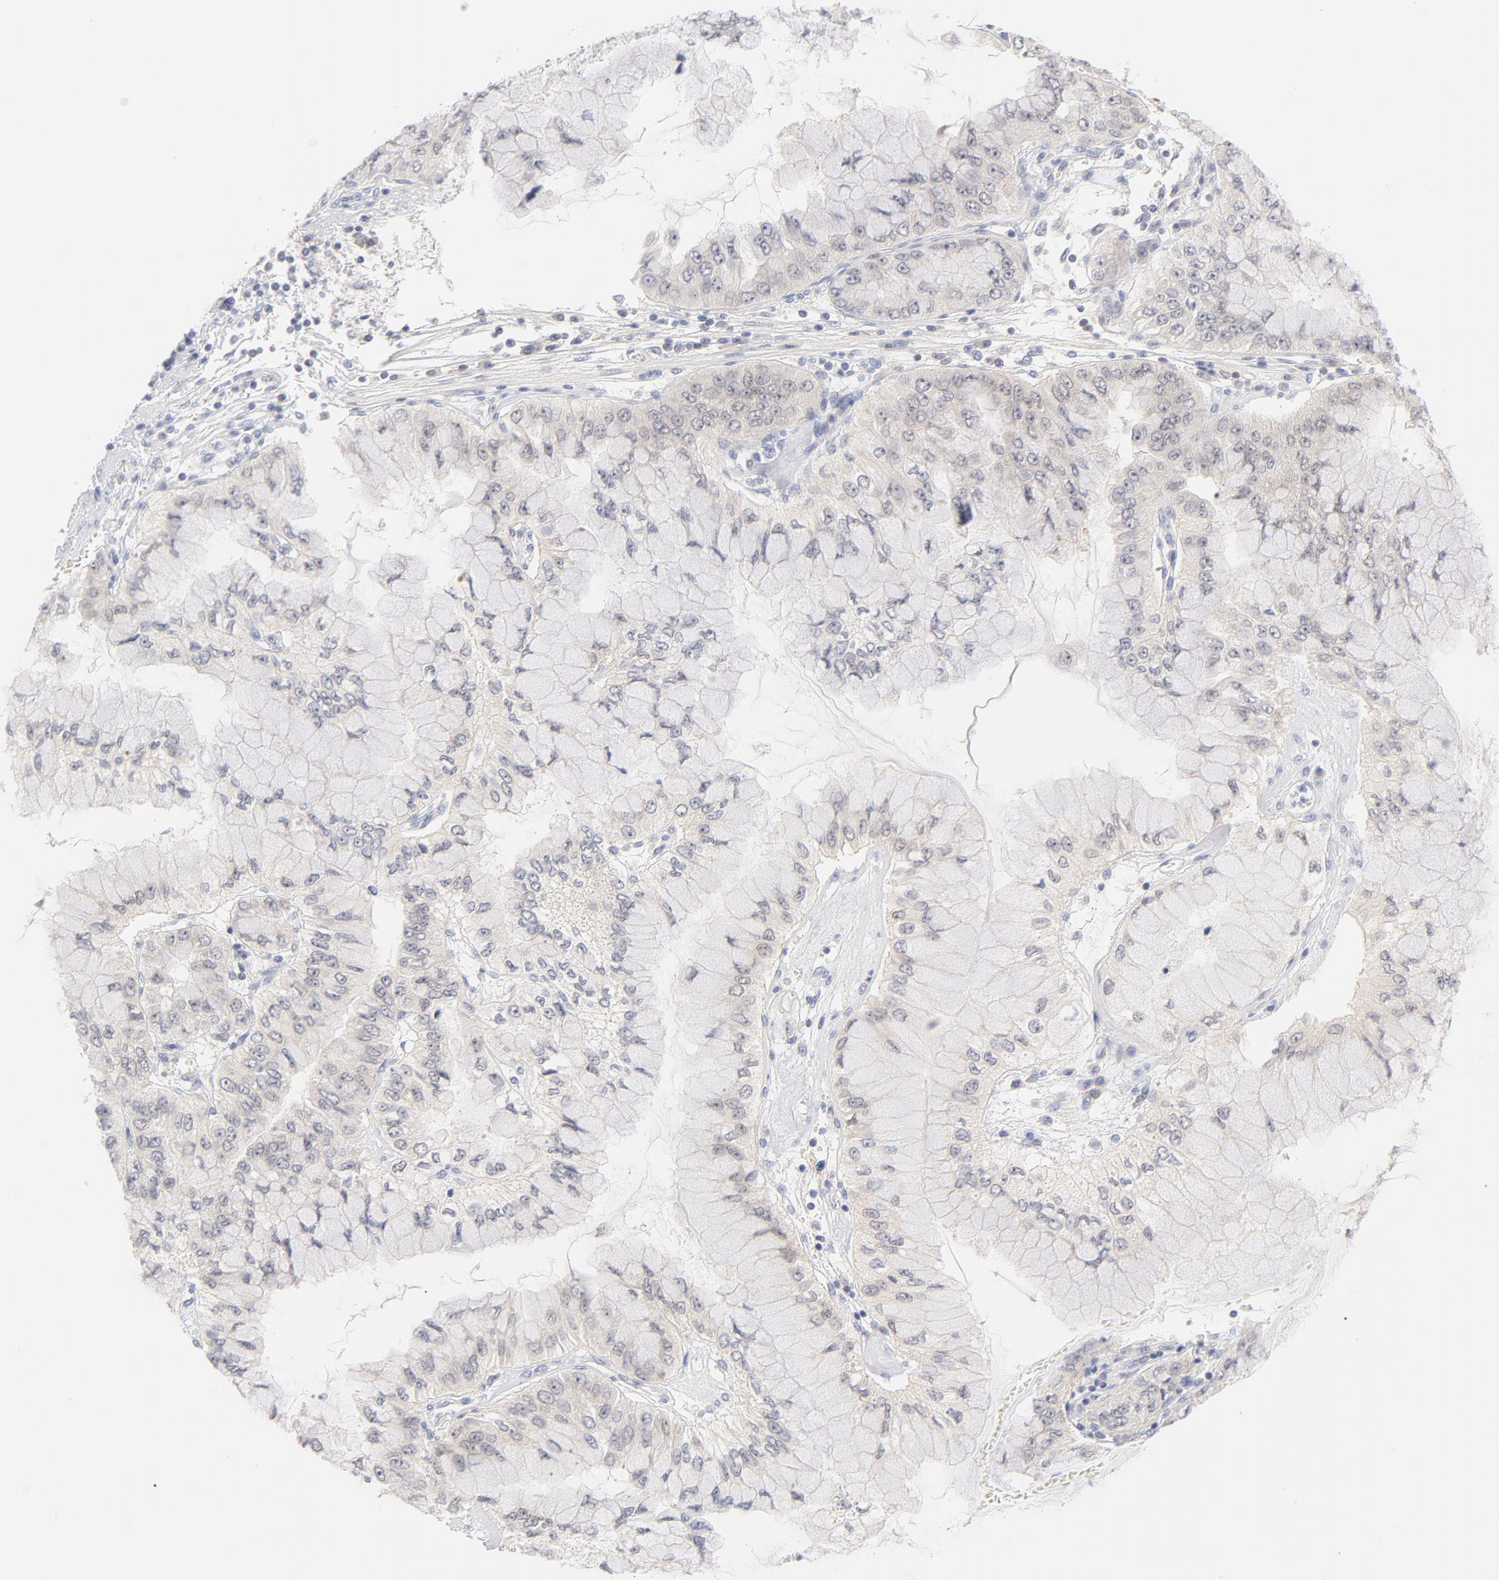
{"staining": {"intensity": "weak", "quantity": "<25%", "location": "cytoplasmic/membranous"}, "tissue": "liver cancer", "cell_type": "Tumor cells", "image_type": "cancer", "snomed": [{"axis": "morphology", "description": "Cholangiocarcinoma"}, {"axis": "topography", "description": "Liver"}], "caption": "Micrograph shows no protein staining in tumor cells of liver cancer tissue.", "gene": "CASP6", "patient": {"sex": "female", "age": 79}}